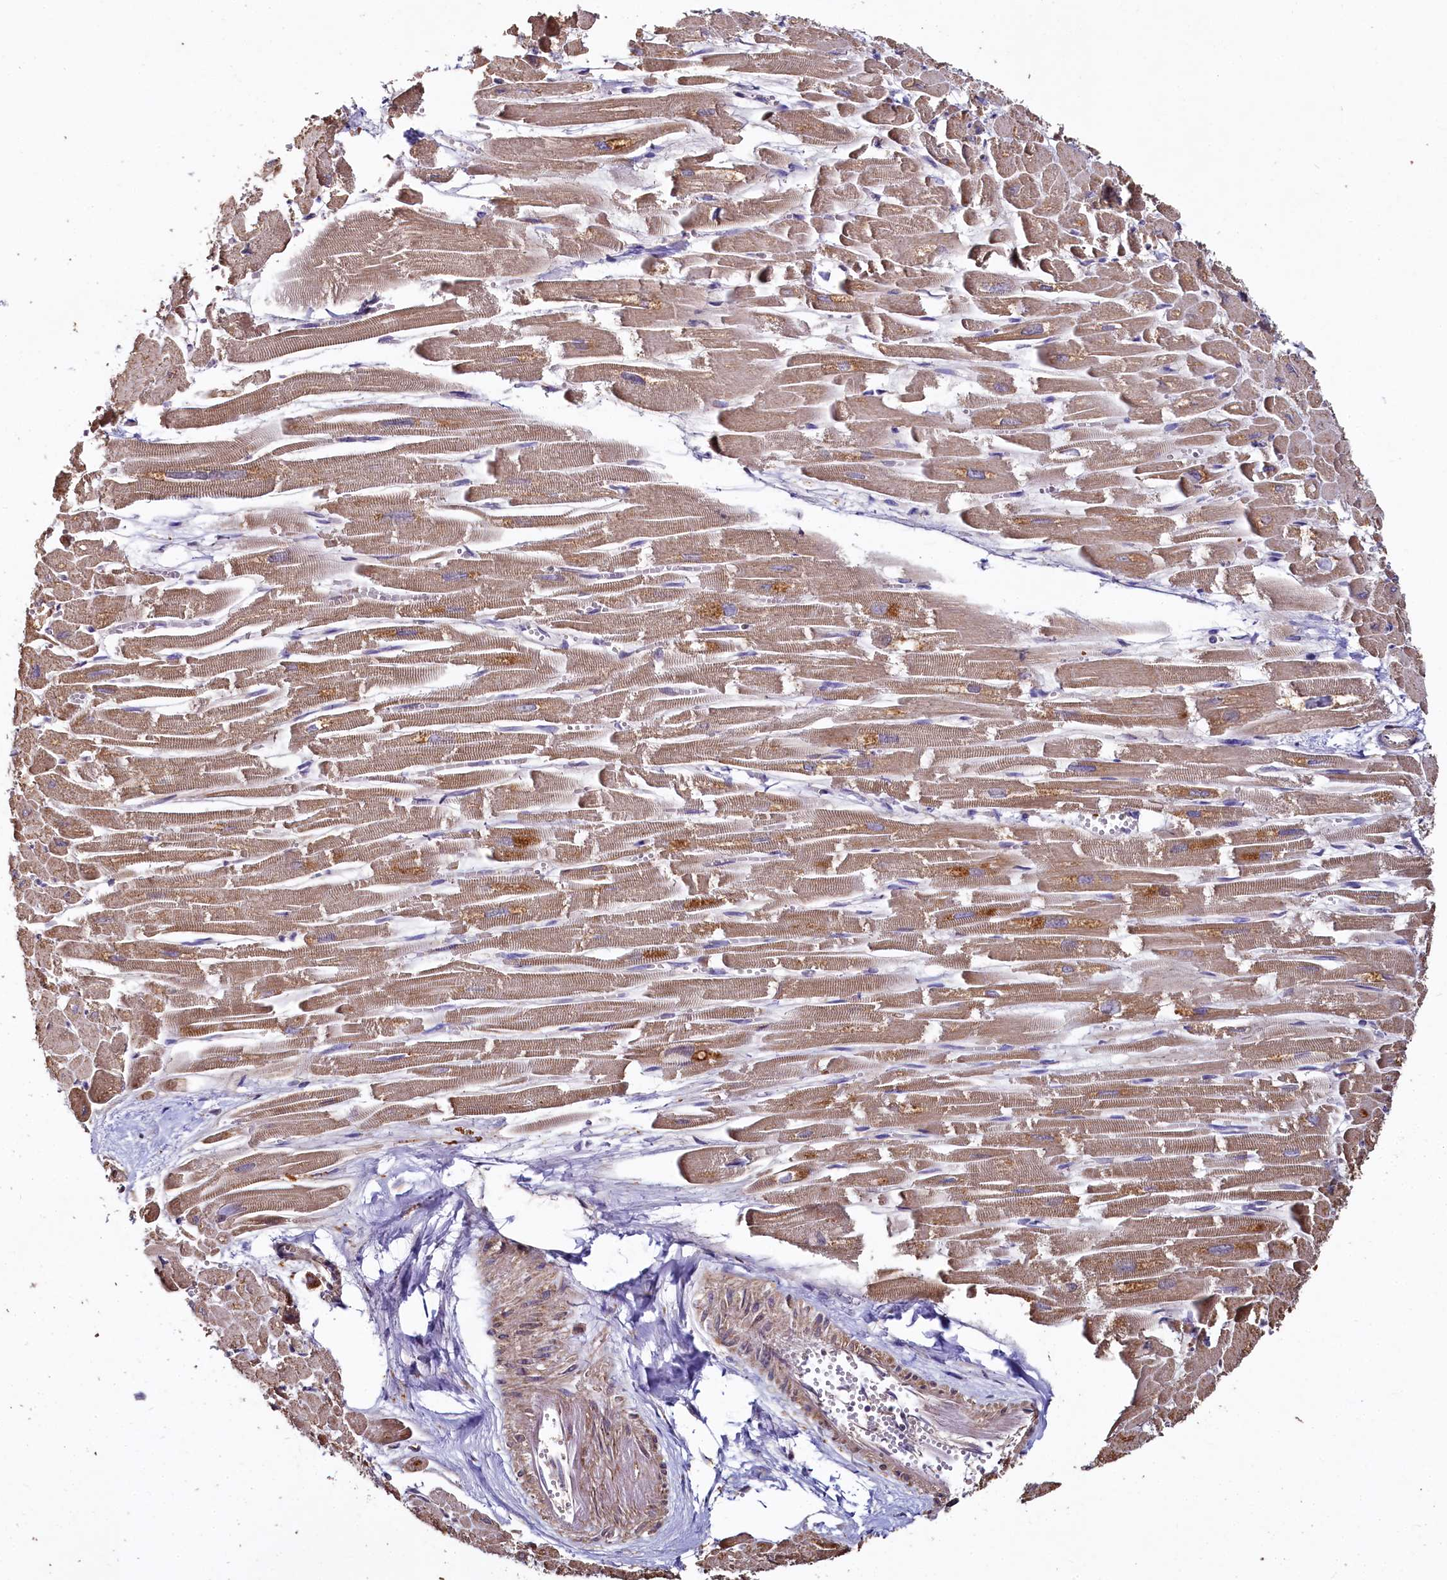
{"staining": {"intensity": "moderate", "quantity": ">75%", "location": "cytoplasmic/membranous"}, "tissue": "heart muscle", "cell_type": "Cardiomyocytes", "image_type": "normal", "snomed": [{"axis": "morphology", "description": "Normal tissue, NOS"}, {"axis": "topography", "description": "Heart"}], "caption": "IHC of benign heart muscle reveals medium levels of moderate cytoplasmic/membranous staining in approximately >75% of cardiomyocytes. The staining was performed using DAB to visualize the protein expression in brown, while the nuclei were stained in blue with hematoxylin (Magnification: 20x).", "gene": "SPRYD3", "patient": {"sex": "male", "age": 54}}